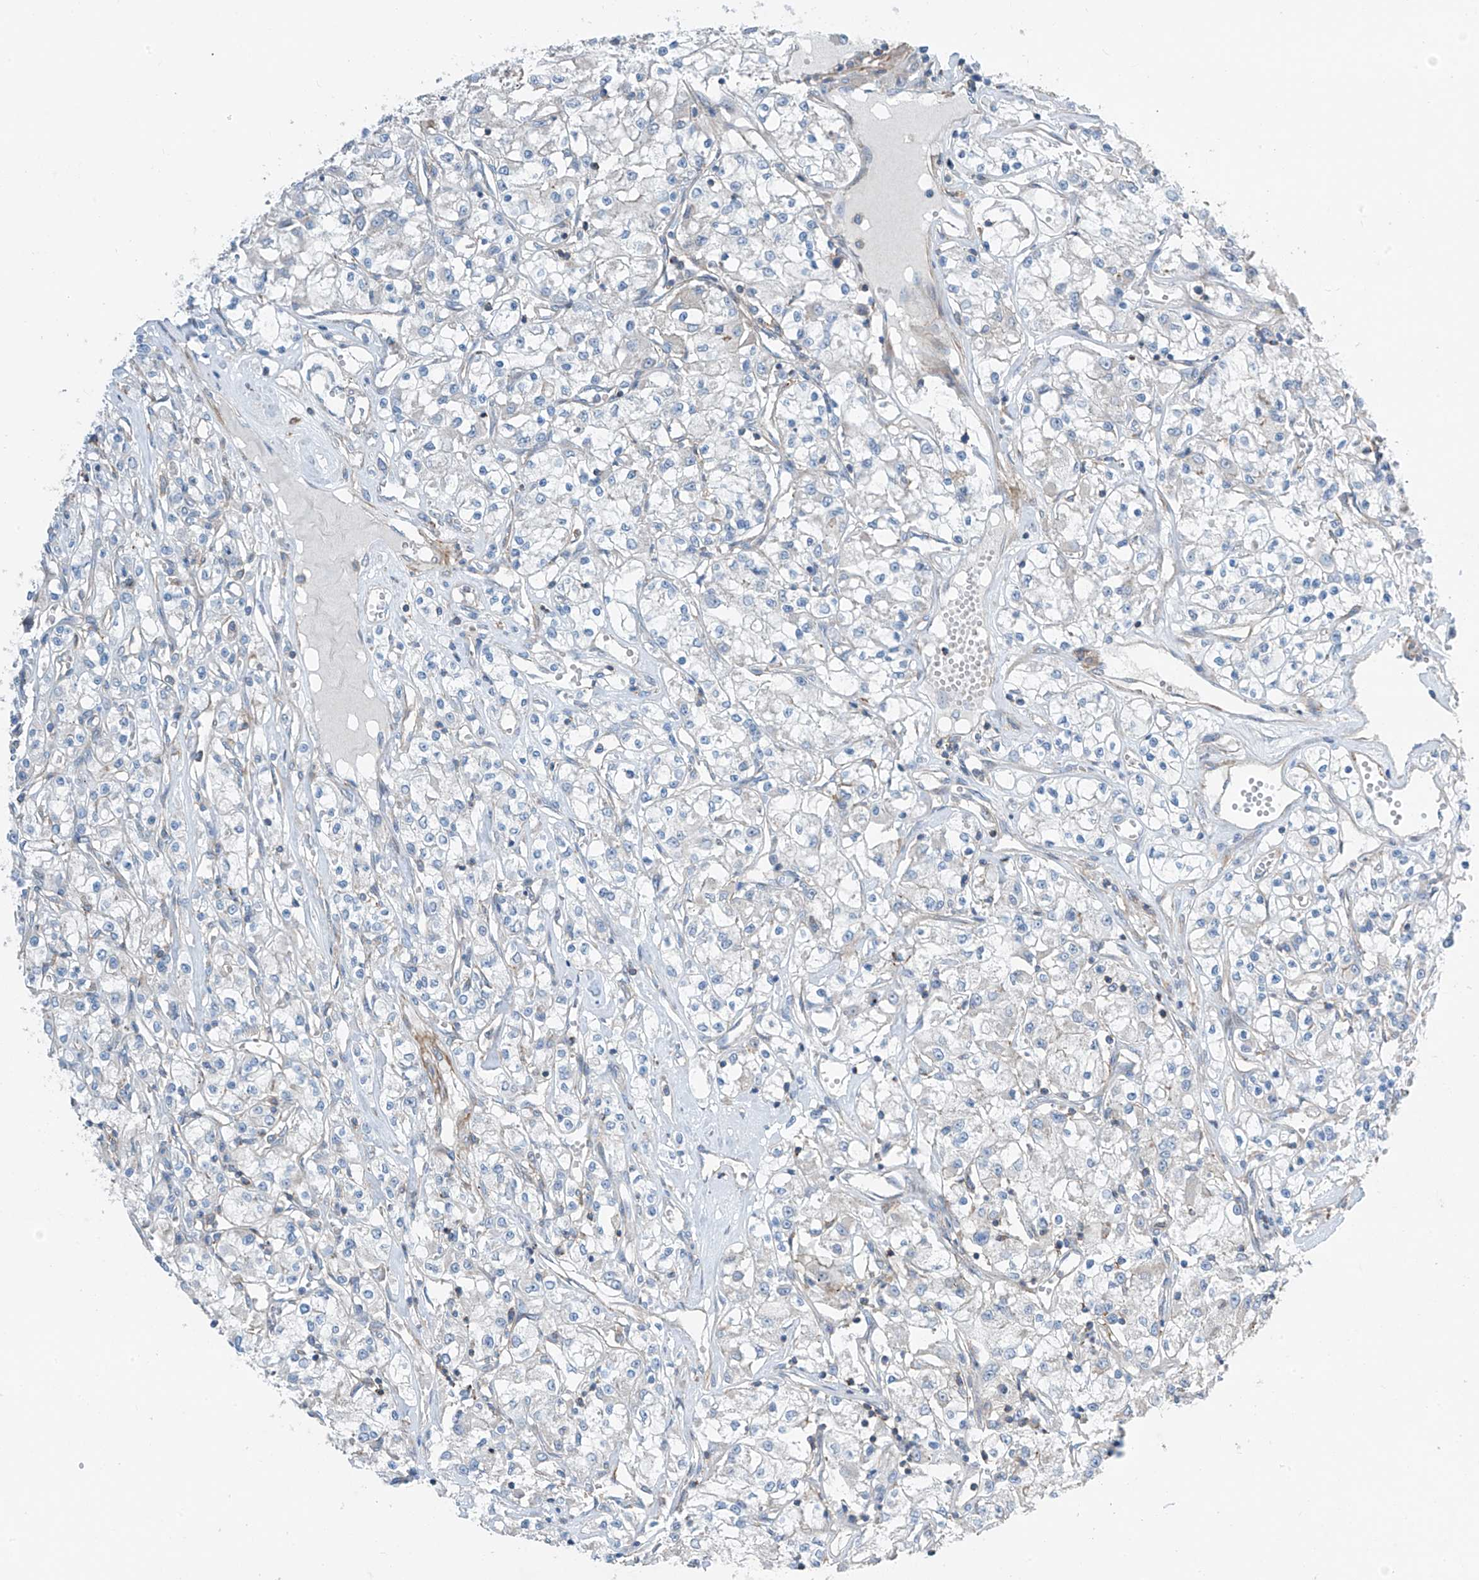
{"staining": {"intensity": "negative", "quantity": "none", "location": "none"}, "tissue": "renal cancer", "cell_type": "Tumor cells", "image_type": "cancer", "snomed": [{"axis": "morphology", "description": "Adenocarcinoma, NOS"}, {"axis": "topography", "description": "Kidney"}], "caption": "Immunohistochemistry micrograph of neoplastic tissue: renal cancer stained with DAB (3,3'-diaminobenzidine) reveals no significant protein staining in tumor cells. (DAB immunohistochemistry (IHC) with hematoxylin counter stain).", "gene": "SLC1A5", "patient": {"sex": "female", "age": 59}}